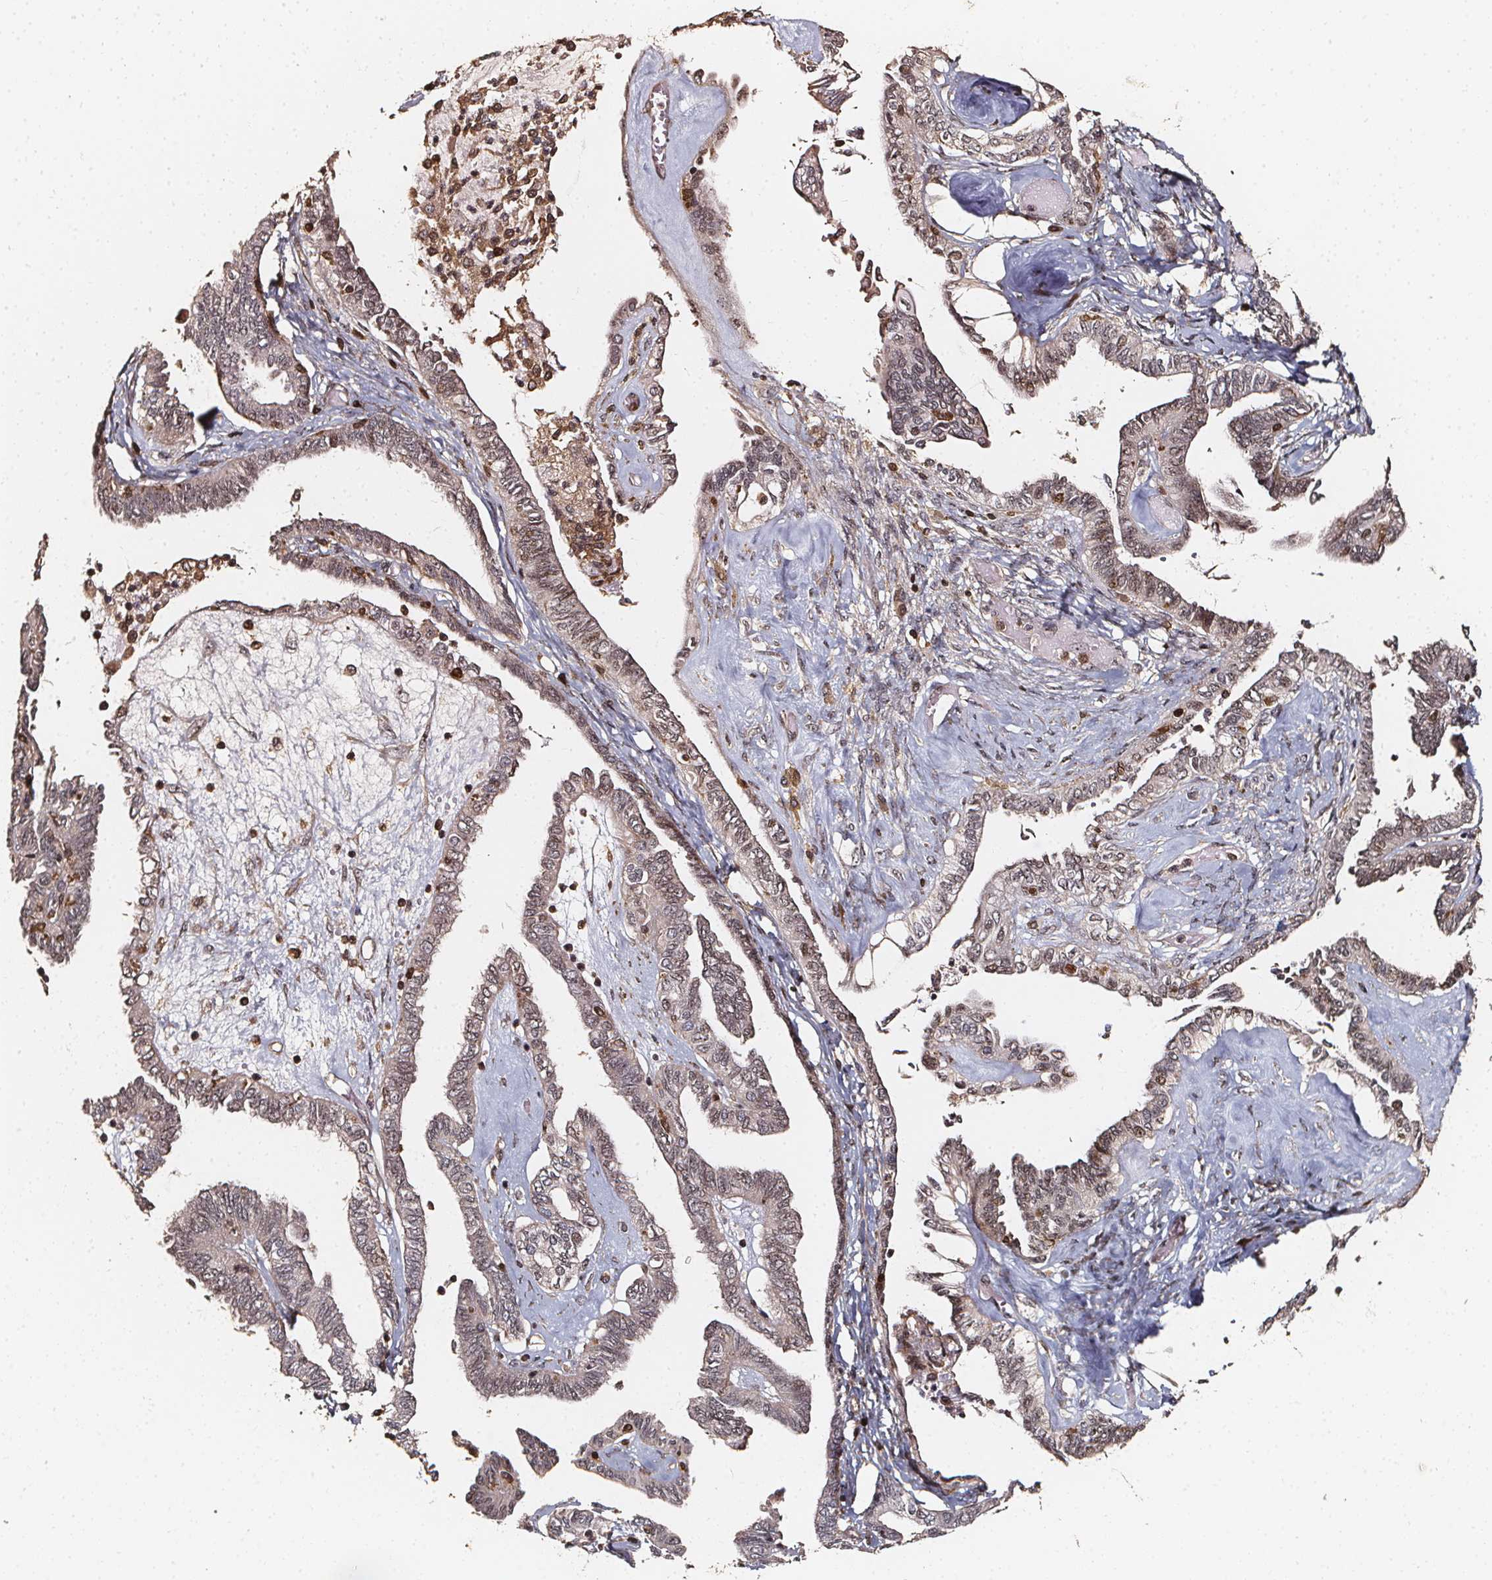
{"staining": {"intensity": "weak", "quantity": "<25%", "location": "nuclear"}, "tissue": "ovarian cancer", "cell_type": "Tumor cells", "image_type": "cancer", "snomed": [{"axis": "morphology", "description": "Carcinoma, endometroid"}, {"axis": "topography", "description": "Ovary"}], "caption": "This is a histopathology image of immunohistochemistry staining of endometroid carcinoma (ovarian), which shows no staining in tumor cells.", "gene": "EXOSC9", "patient": {"sex": "female", "age": 70}}